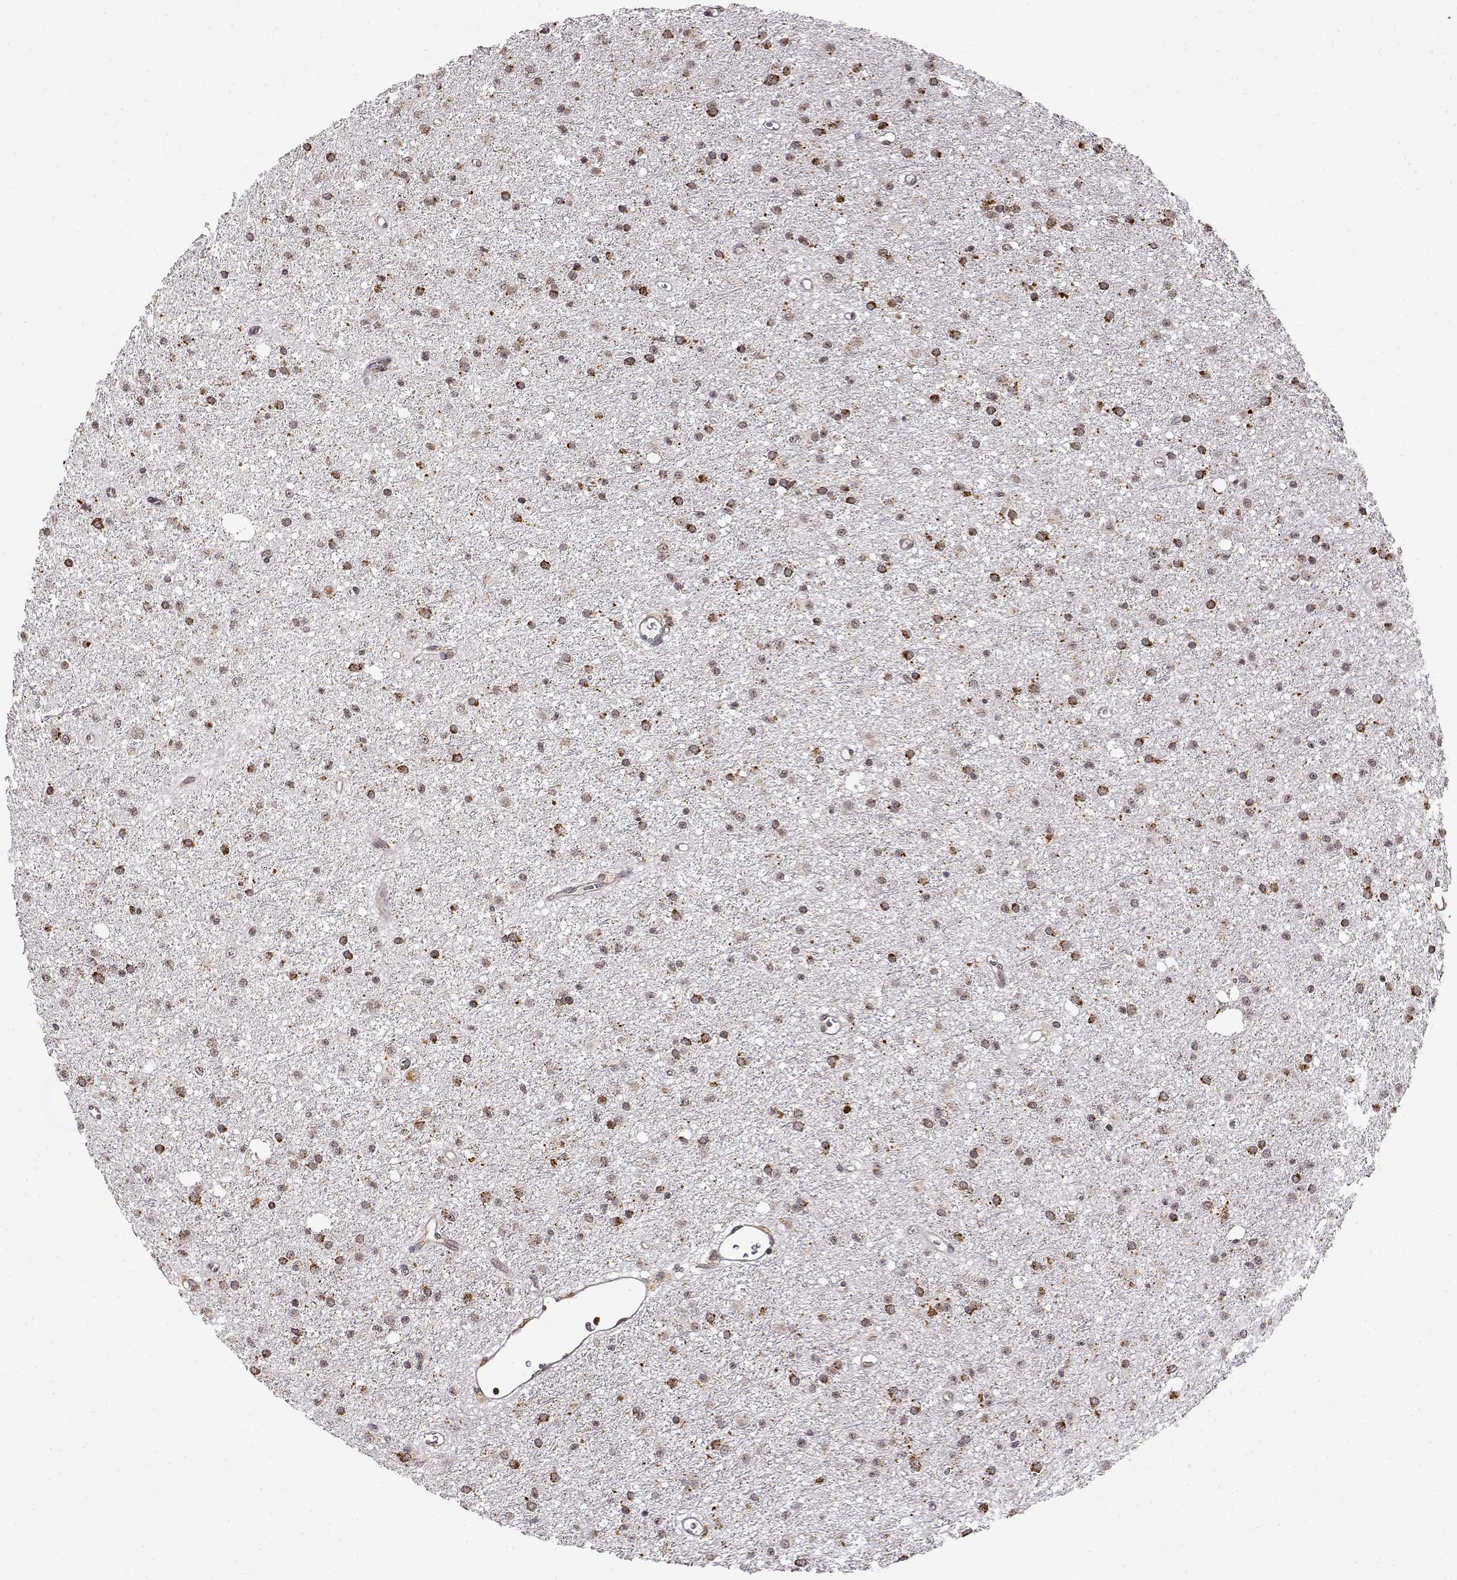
{"staining": {"intensity": "strong", "quantity": ">75%", "location": "cytoplasmic/membranous"}, "tissue": "glioma", "cell_type": "Tumor cells", "image_type": "cancer", "snomed": [{"axis": "morphology", "description": "Glioma, malignant, Low grade"}, {"axis": "topography", "description": "Brain"}], "caption": "DAB immunohistochemical staining of human malignant glioma (low-grade) shows strong cytoplasmic/membranous protein expression in about >75% of tumor cells.", "gene": "RNF13", "patient": {"sex": "male", "age": 27}}